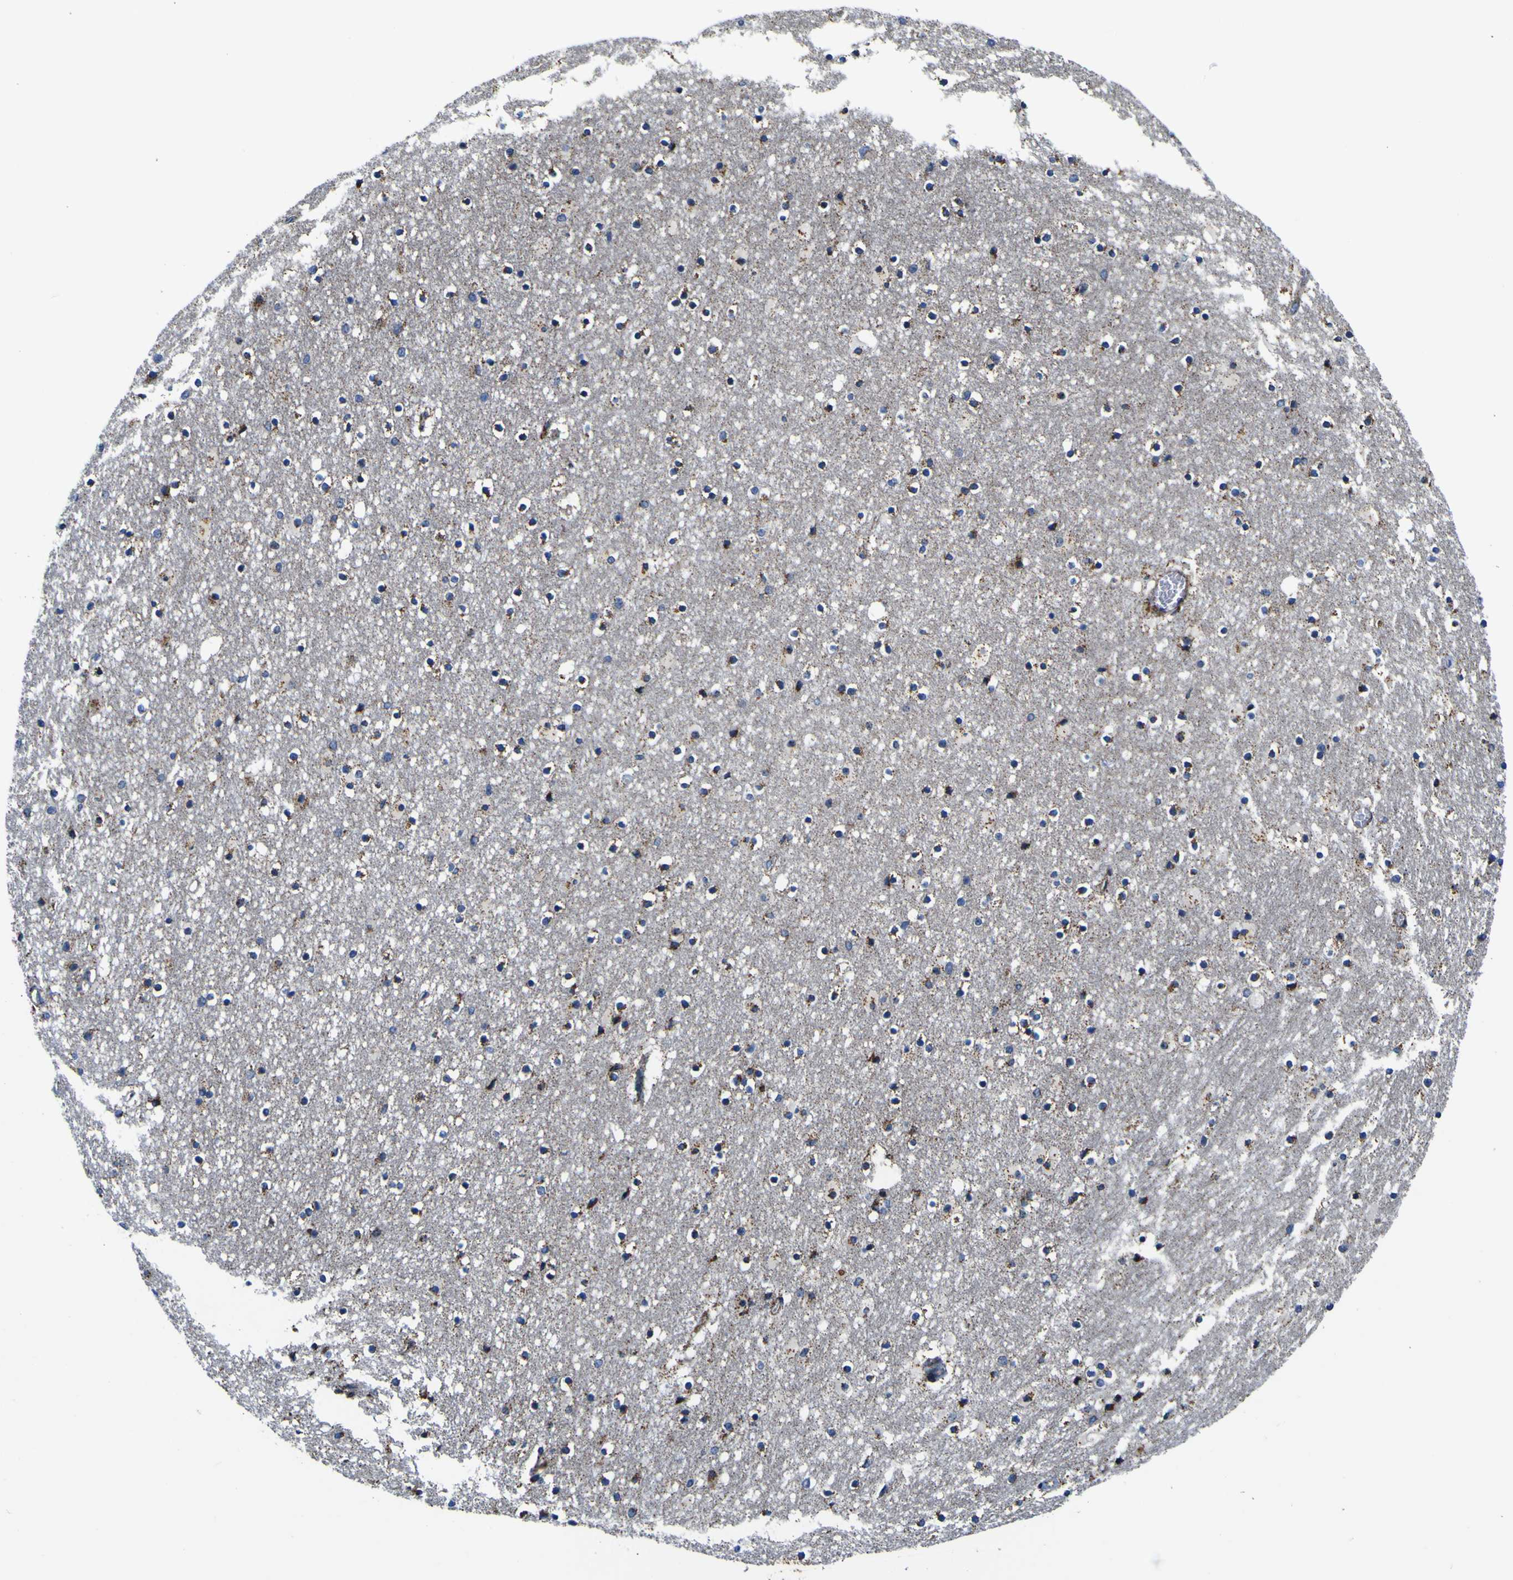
{"staining": {"intensity": "moderate", "quantity": "25%-75%", "location": "cytoplasmic/membranous"}, "tissue": "caudate", "cell_type": "Glial cells", "image_type": "normal", "snomed": [{"axis": "morphology", "description": "Normal tissue, NOS"}, {"axis": "topography", "description": "Lateral ventricle wall"}], "caption": "Glial cells exhibit medium levels of moderate cytoplasmic/membranous staining in about 25%-75% of cells in normal human caudate. (DAB (3,3'-diaminobenzidine) IHC with brightfield microscopy, high magnification).", "gene": "PTRH2", "patient": {"sex": "male", "age": 45}}